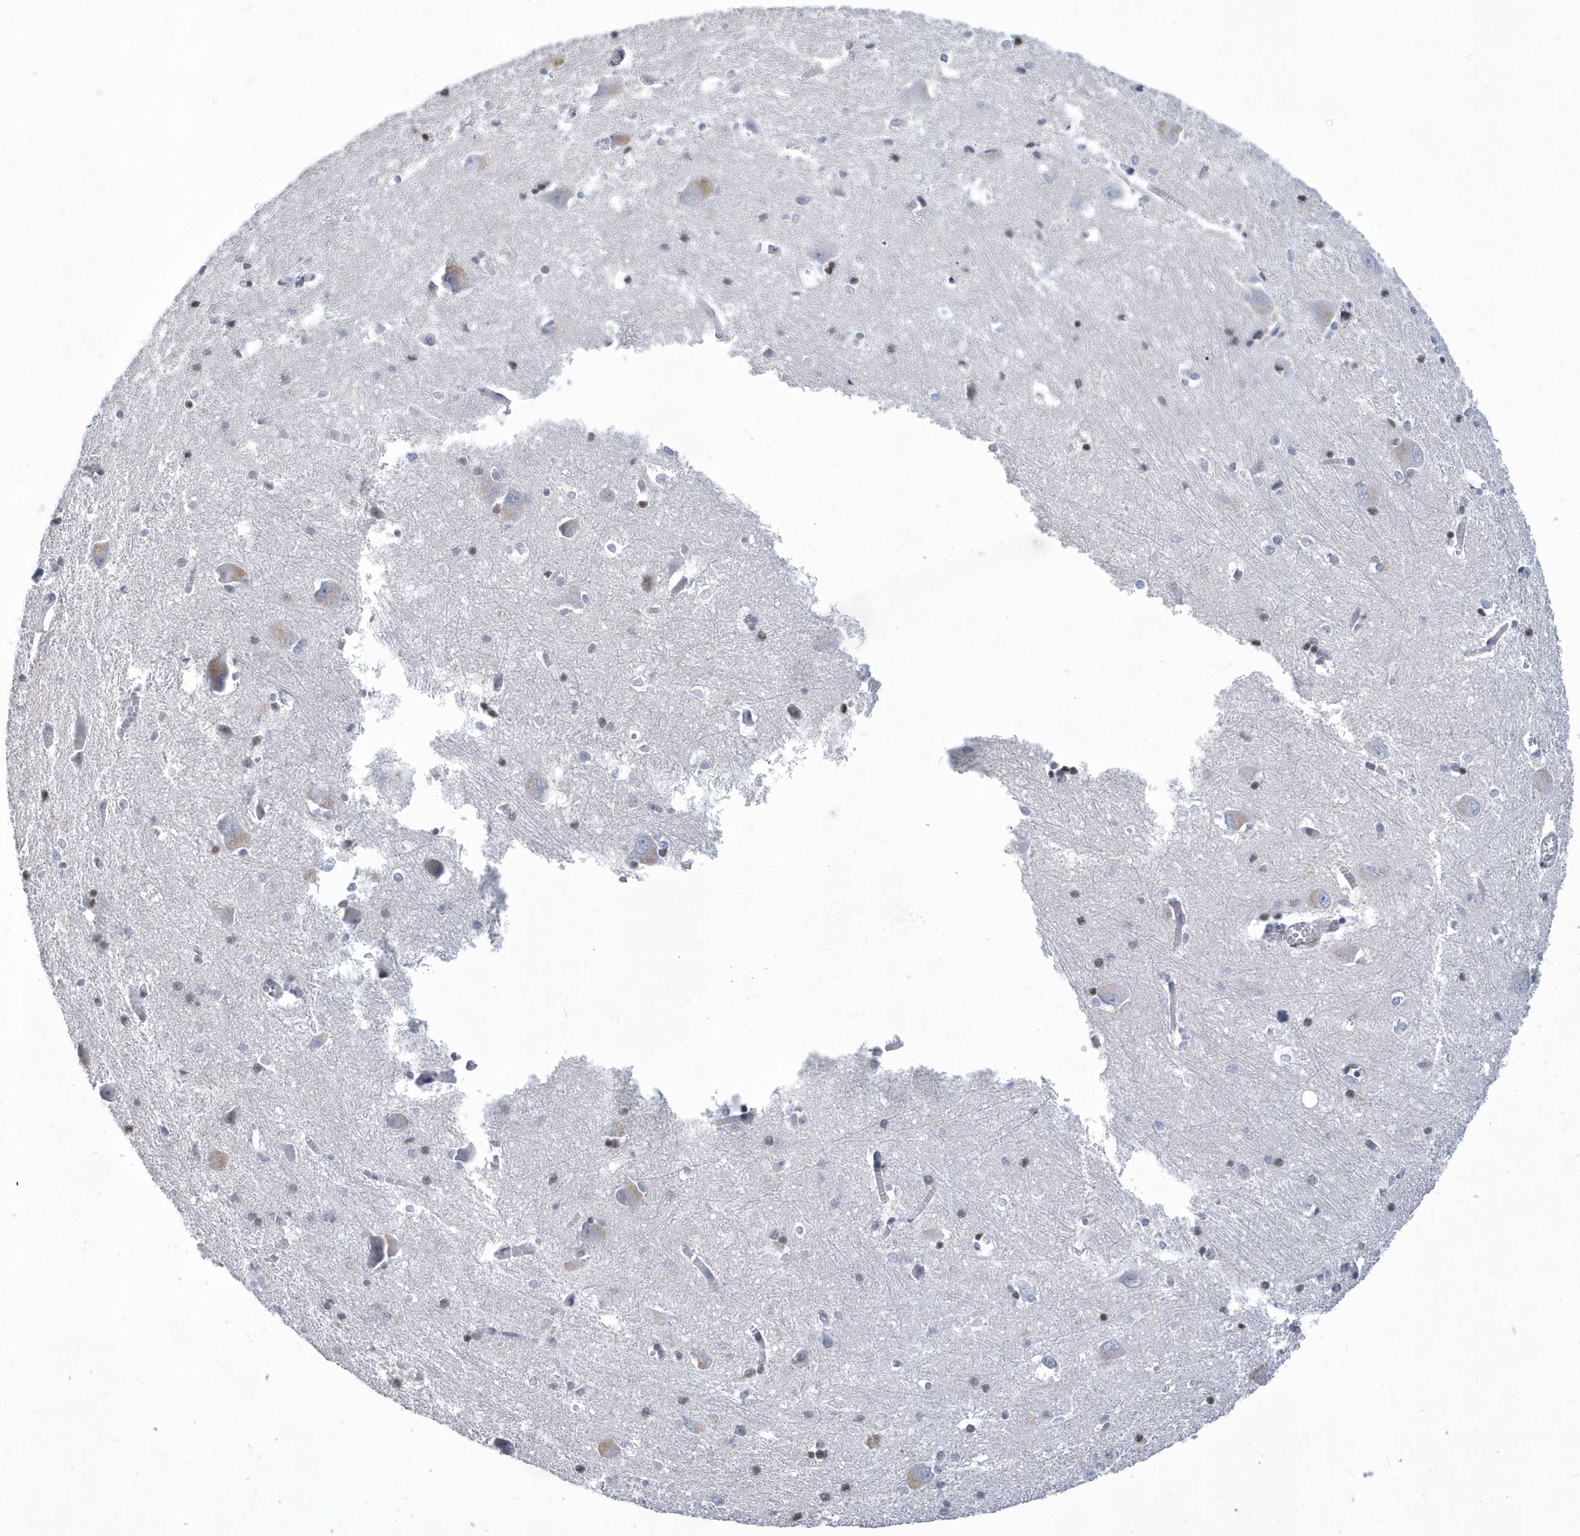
{"staining": {"intensity": "moderate", "quantity": "<25%", "location": "cytoplasmic/membranous,nuclear"}, "tissue": "caudate", "cell_type": "Glial cells", "image_type": "normal", "snomed": [{"axis": "morphology", "description": "Normal tissue, NOS"}, {"axis": "topography", "description": "Lateral ventricle wall"}], "caption": "Approximately <25% of glial cells in normal caudate exhibit moderate cytoplasmic/membranous,nuclear protein staining as visualized by brown immunohistochemical staining.", "gene": "VWA5B2", "patient": {"sex": "male", "age": 37}}